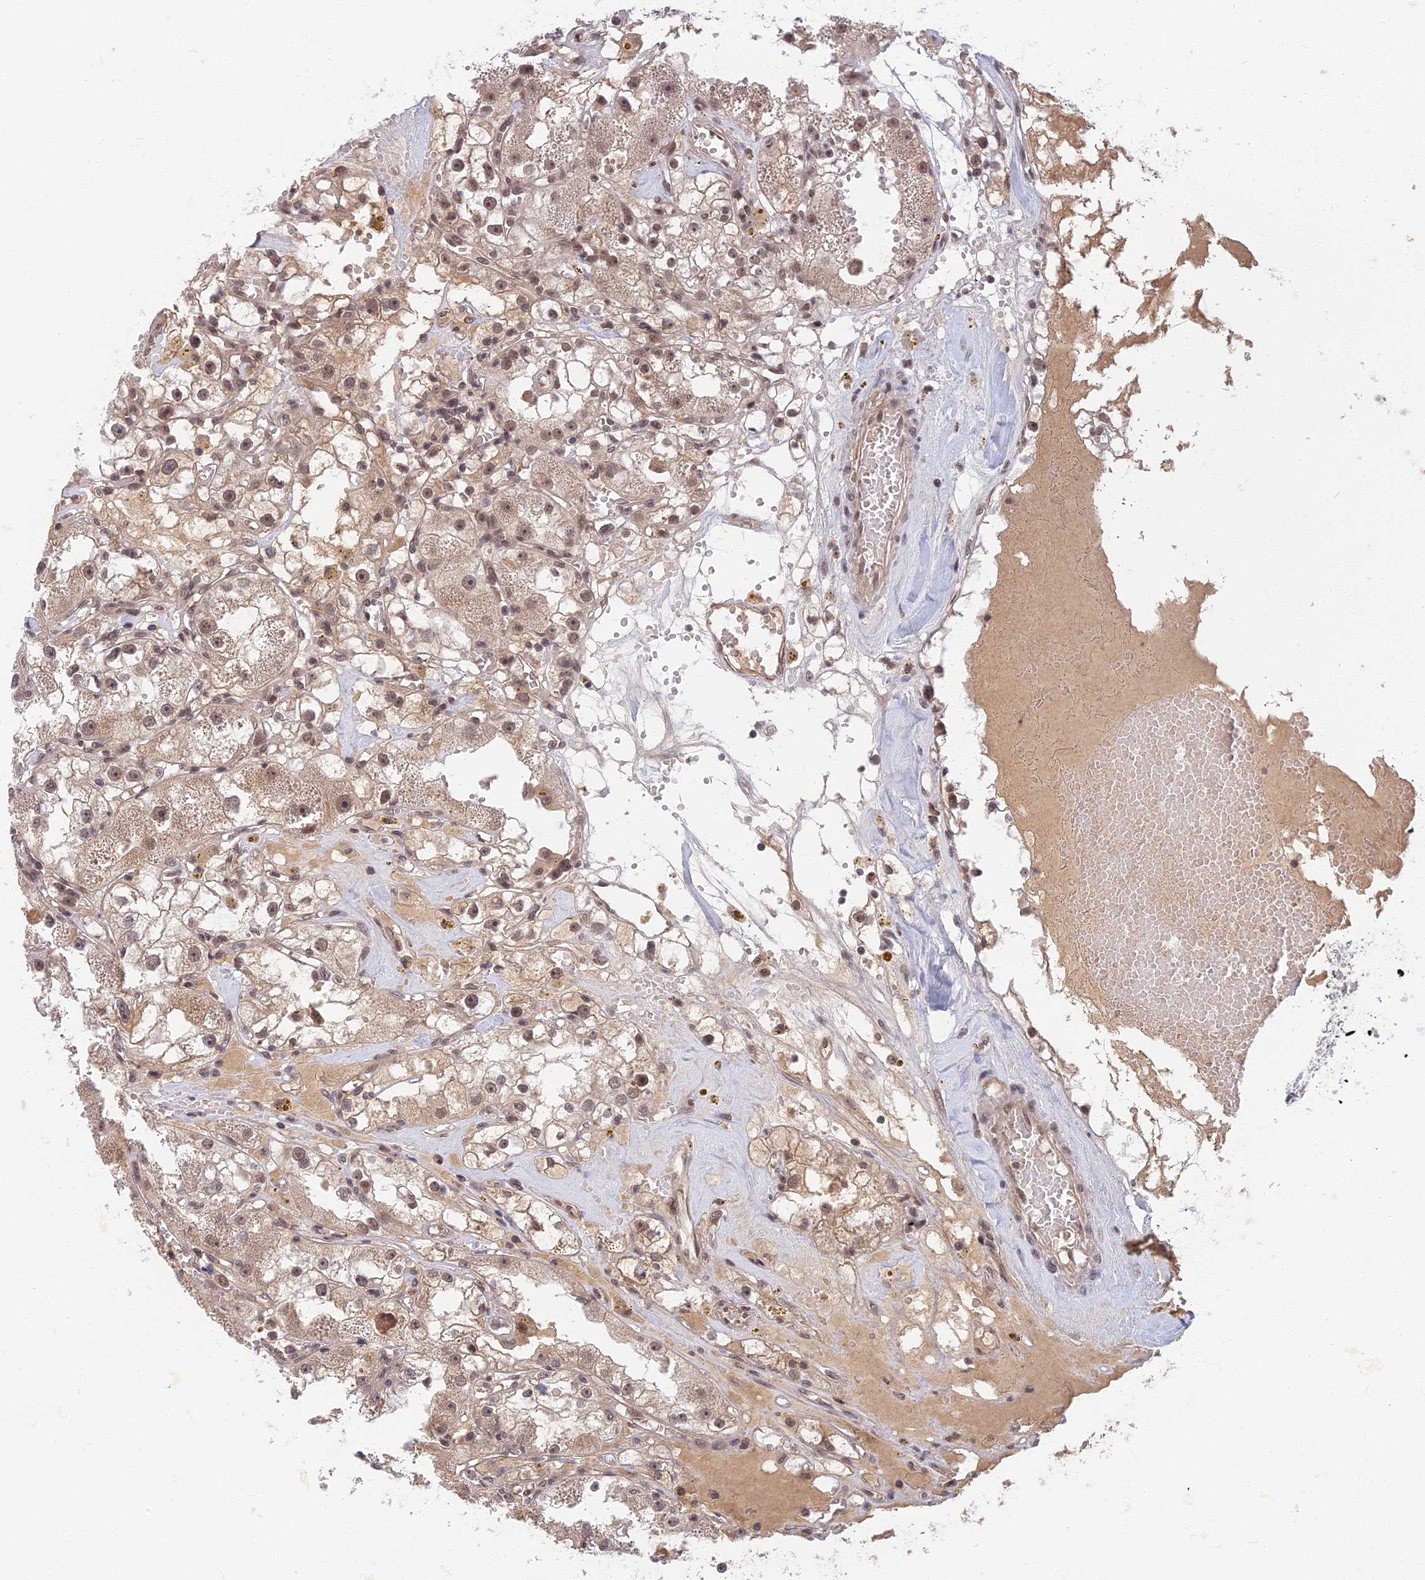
{"staining": {"intensity": "weak", "quantity": ">75%", "location": "cytoplasmic/membranous,nuclear"}, "tissue": "renal cancer", "cell_type": "Tumor cells", "image_type": "cancer", "snomed": [{"axis": "morphology", "description": "Adenocarcinoma, NOS"}, {"axis": "topography", "description": "Kidney"}], "caption": "Immunohistochemical staining of human renal adenocarcinoma demonstrates low levels of weak cytoplasmic/membranous and nuclear expression in approximately >75% of tumor cells.", "gene": "TCEA2", "patient": {"sex": "male", "age": 56}}